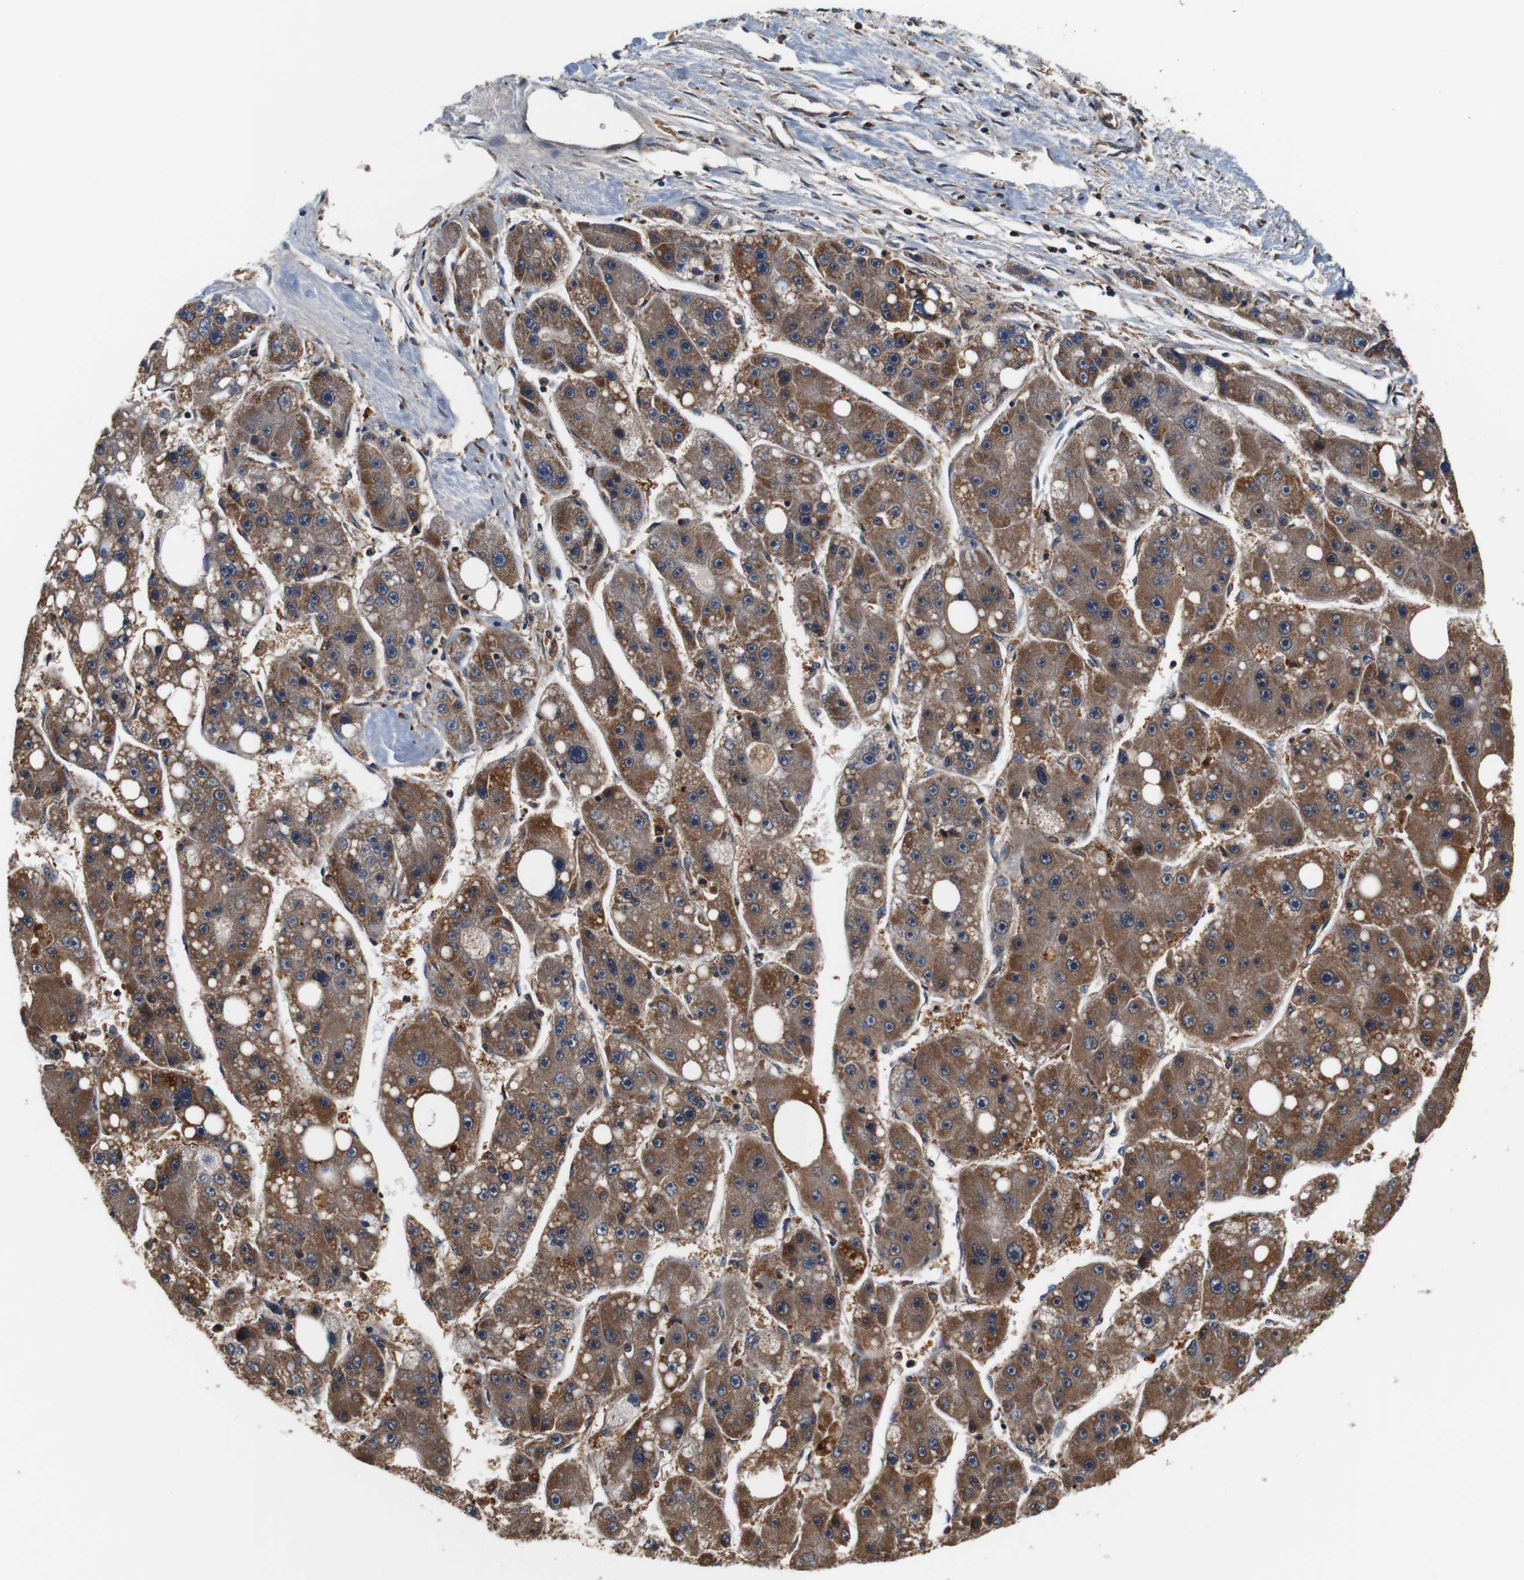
{"staining": {"intensity": "moderate", "quantity": ">75%", "location": "cytoplasmic/membranous"}, "tissue": "liver cancer", "cell_type": "Tumor cells", "image_type": "cancer", "snomed": [{"axis": "morphology", "description": "Carcinoma, Hepatocellular, NOS"}, {"axis": "topography", "description": "Liver"}], "caption": "Immunohistochemistry of liver cancer shows medium levels of moderate cytoplasmic/membranous positivity in about >75% of tumor cells.", "gene": "LRP4", "patient": {"sex": "female", "age": 61}}